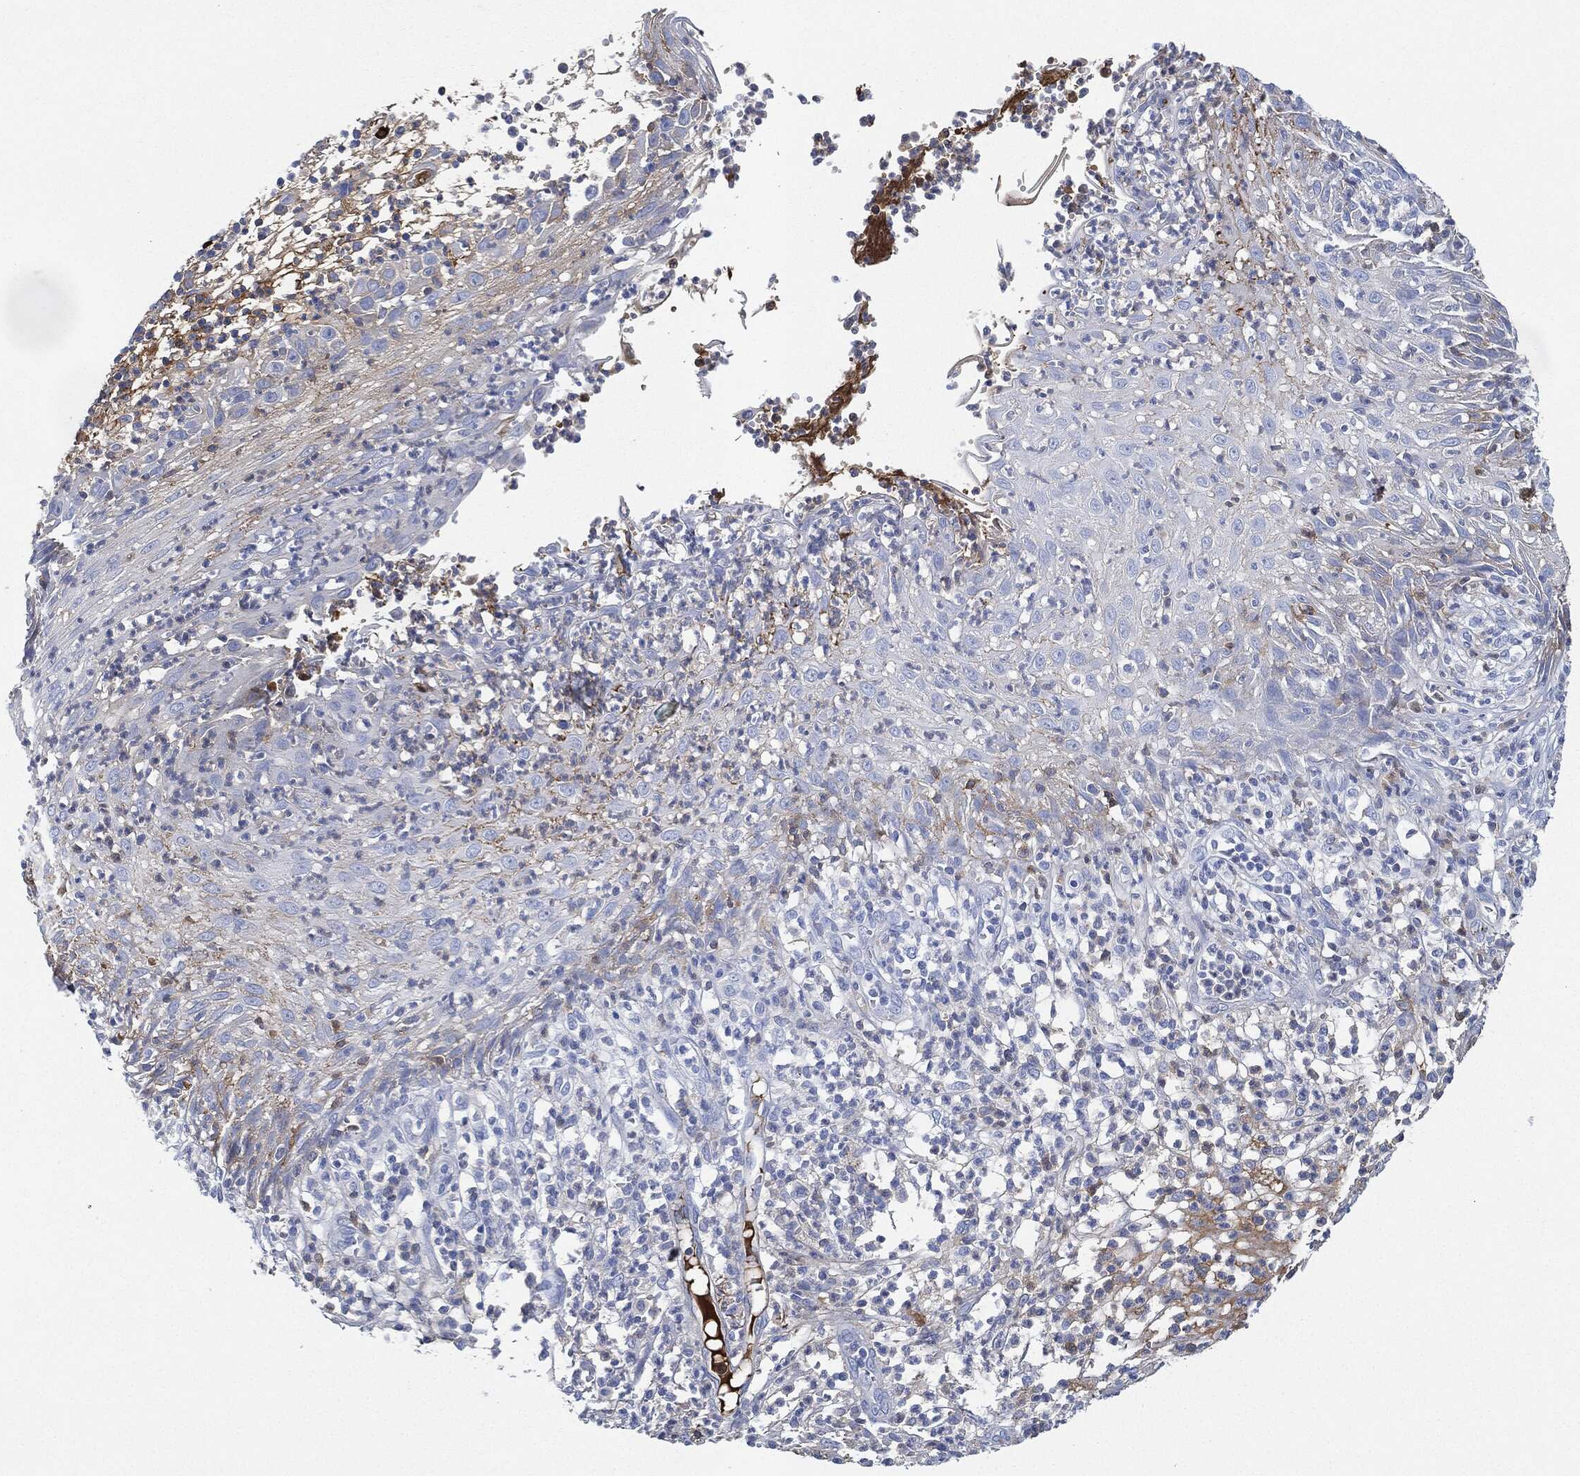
{"staining": {"intensity": "negative", "quantity": "none", "location": "none"}, "tissue": "skin cancer", "cell_type": "Tumor cells", "image_type": "cancer", "snomed": [{"axis": "morphology", "description": "Normal tissue, NOS"}, {"axis": "morphology", "description": "Squamous cell carcinoma, NOS"}, {"axis": "topography", "description": "Skin"}], "caption": "Image shows no significant protein staining in tumor cells of skin cancer.", "gene": "IGLV6-57", "patient": {"sex": "male", "age": 79}}